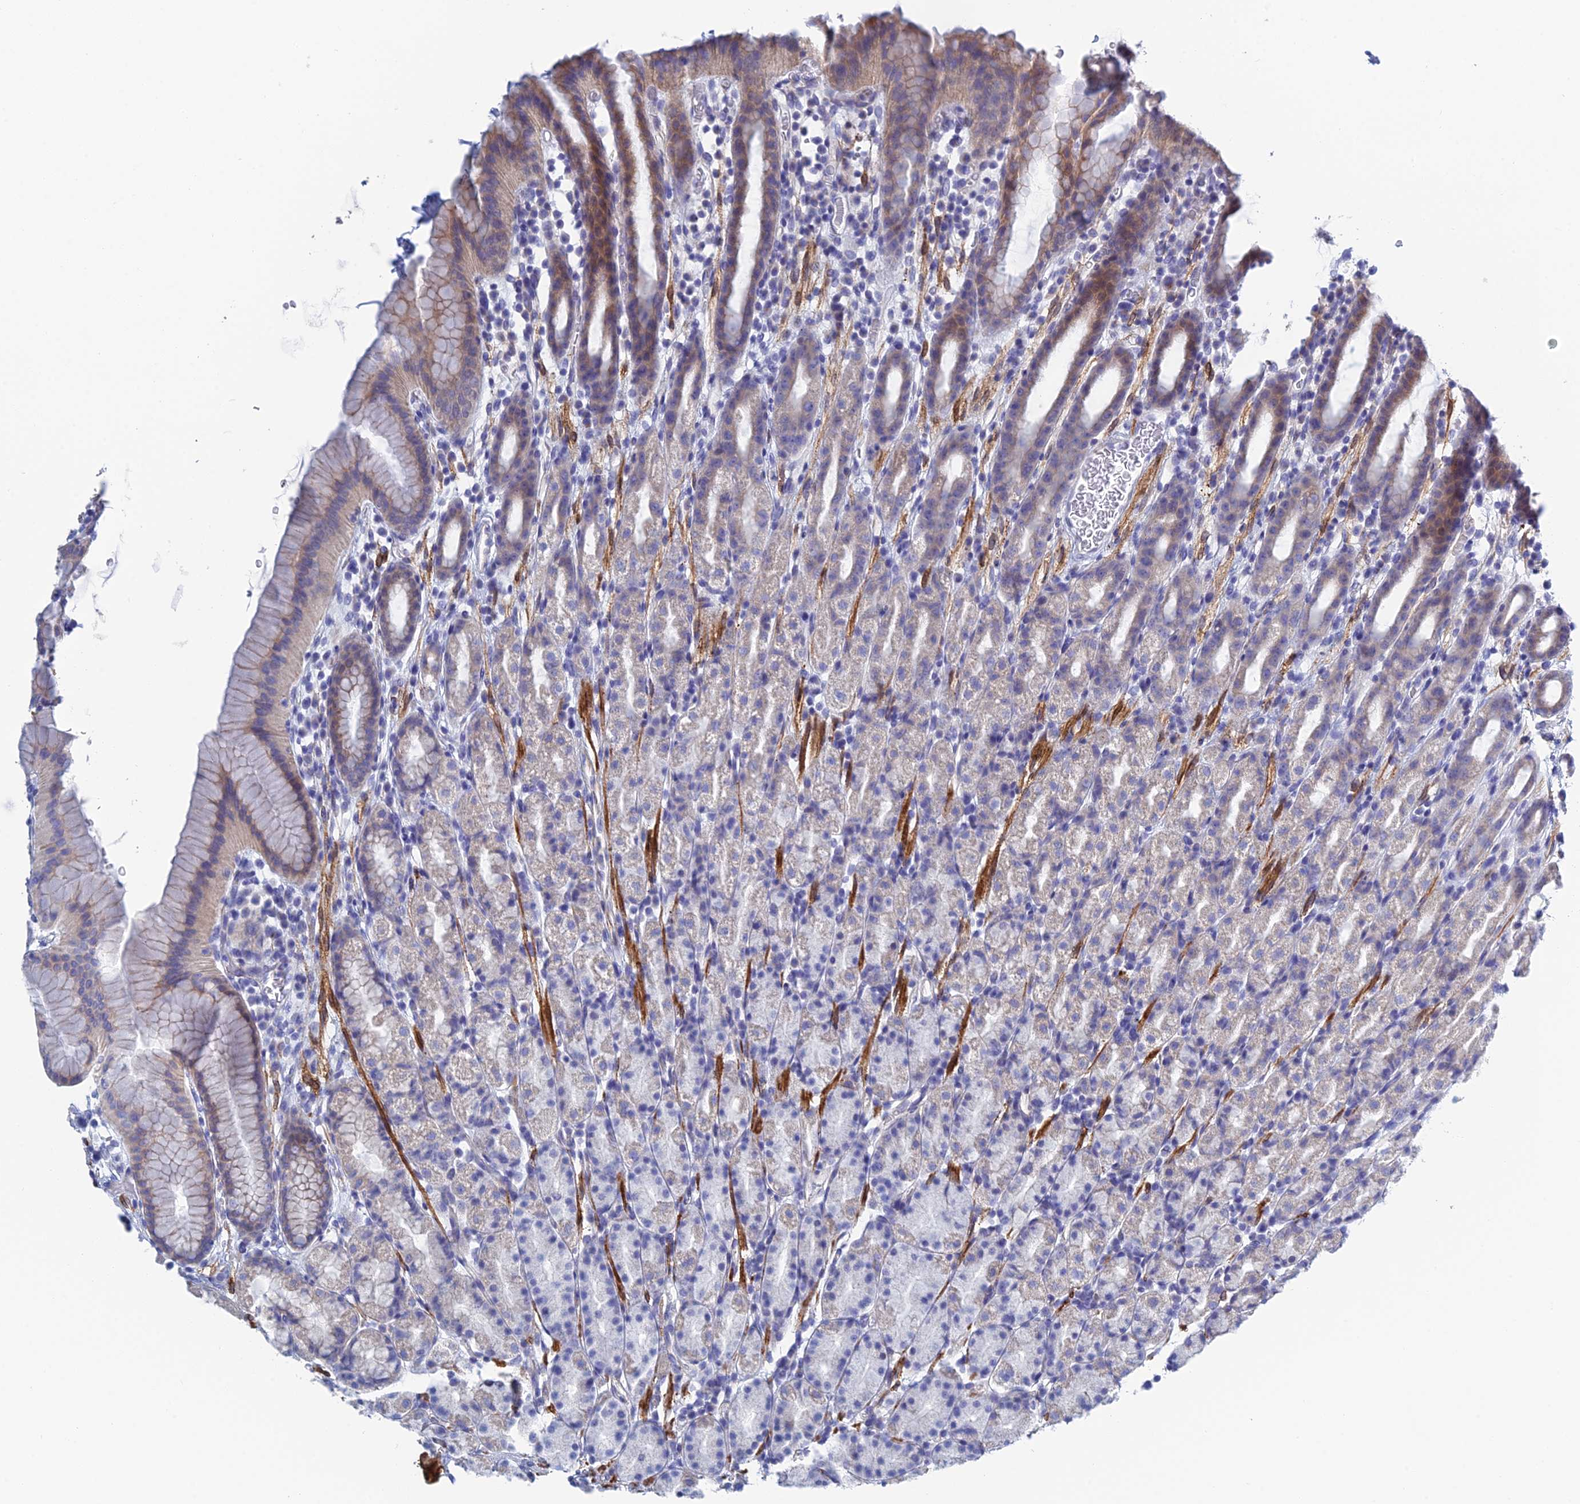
{"staining": {"intensity": "moderate", "quantity": "<25%", "location": "cytoplasmic/membranous"}, "tissue": "stomach", "cell_type": "Glandular cells", "image_type": "normal", "snomed": [{"axis": "morphology", "description": "Normal tissue, NOS"}, {"axis": "topography", "description": "Stomach, upper"}], "caption": "Immunohistochemistry (IHC) micrograph of unremarkable stomach: stomach stained using immunohistochemistry shows low levels of moderate protein expression localized specifically in the cytoplasmic/membranous of glandular cells, appearing as a cytoplasmic/membranous brown color.", "gene": "PCDHA8", "patient": {"sex": "male", "age": 47}}